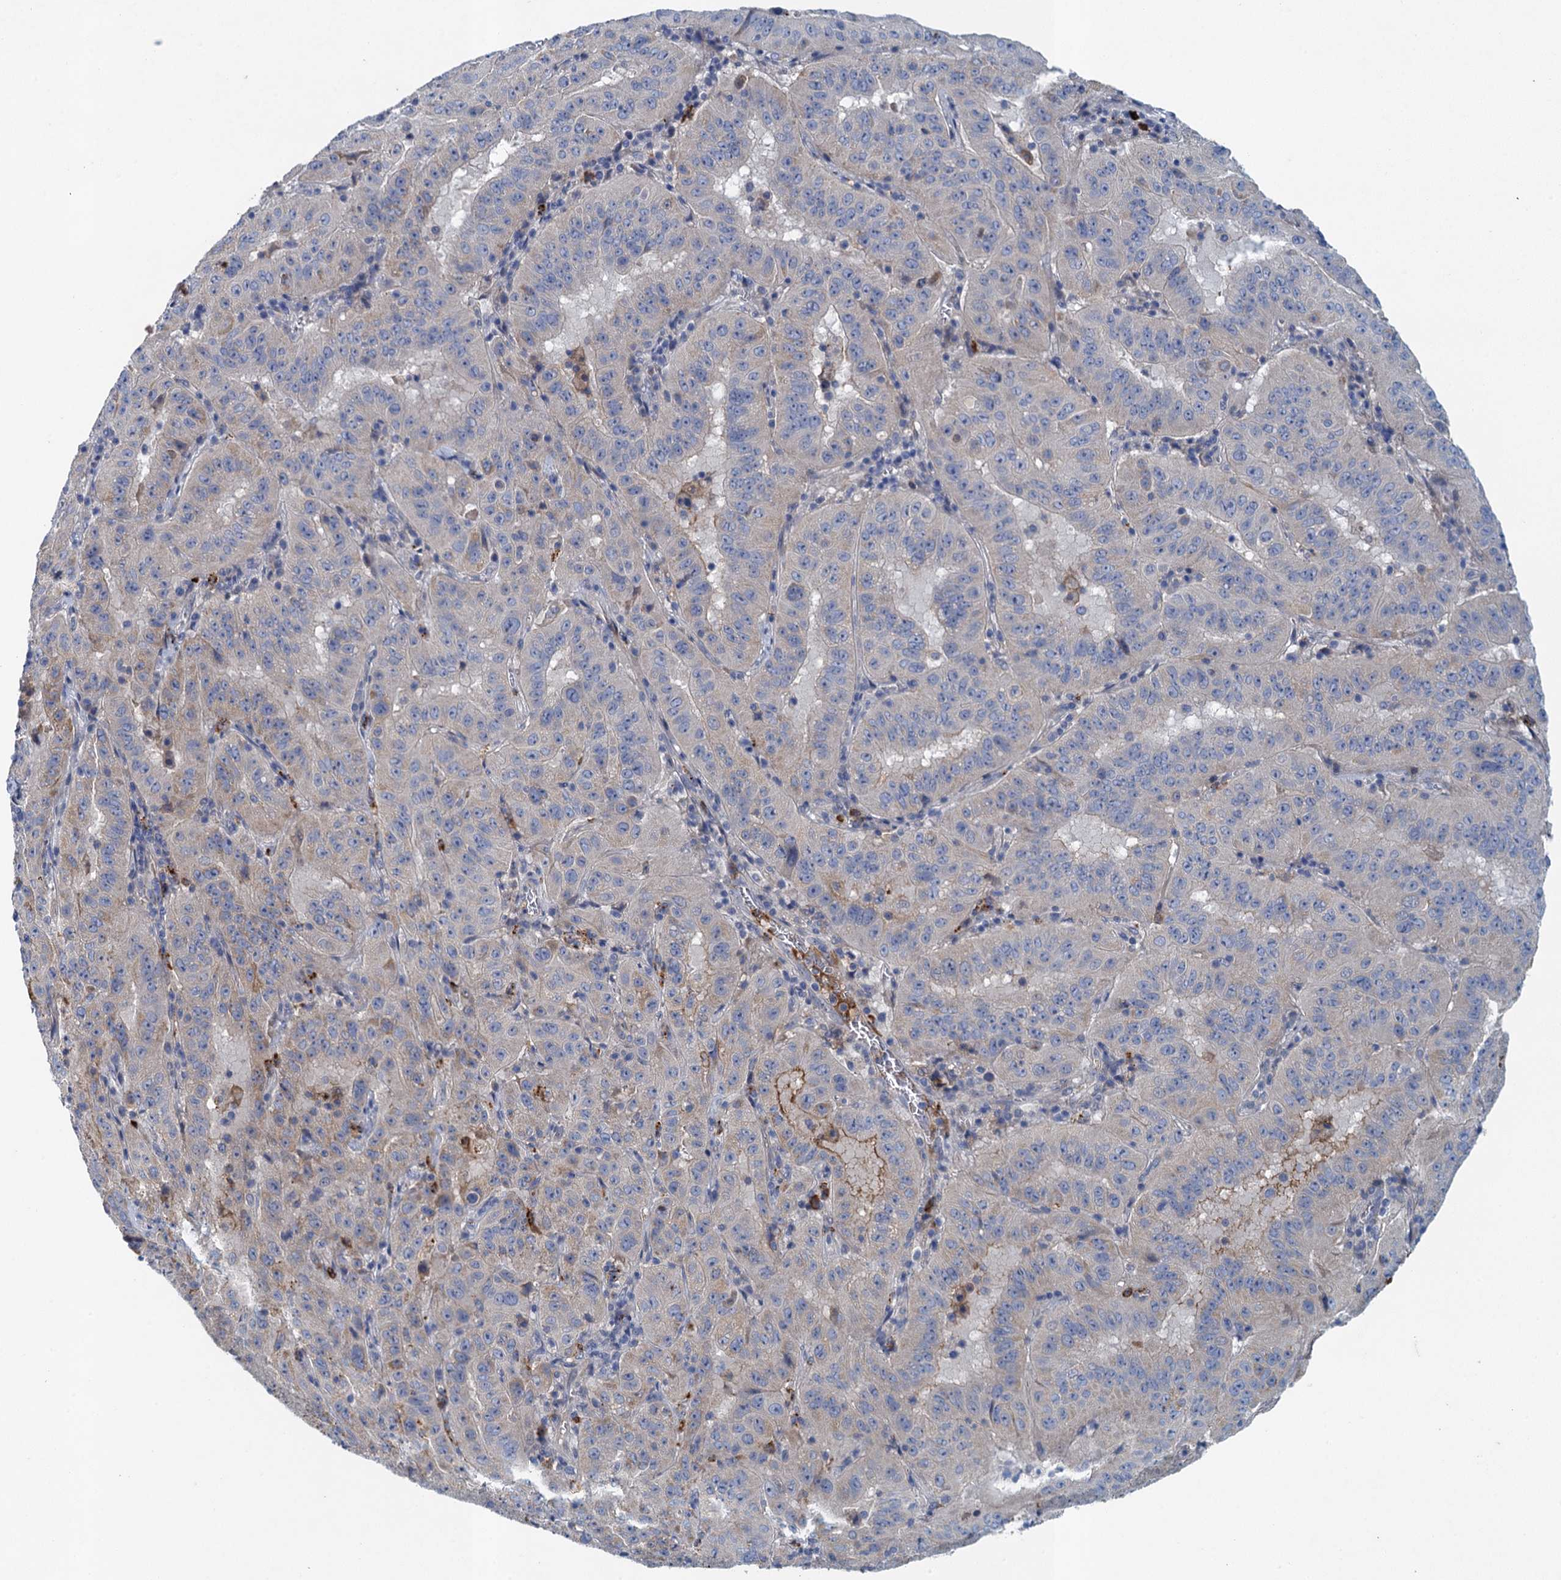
{"staining": {"intensity": "moderate", "quantity": "<25%", "location": "cytoplasmic/membranous"}, "tissue": "pancreatic cancer", "cell_type": "Tumor cells", "image_type": "cancer", "snomed": [{"axis": "morphology", "description": "Adenocarcinoma, NOS"}, {"axis": "topography", "description": "Pancreas"}], "caption": "Protein staining reveals moderate cytoplasmic/membranous staining in about <25% of tumor cells in pancreatic cancer.", "gene": "TPCN1", "patient": {"sex": "male", "age": 63}}